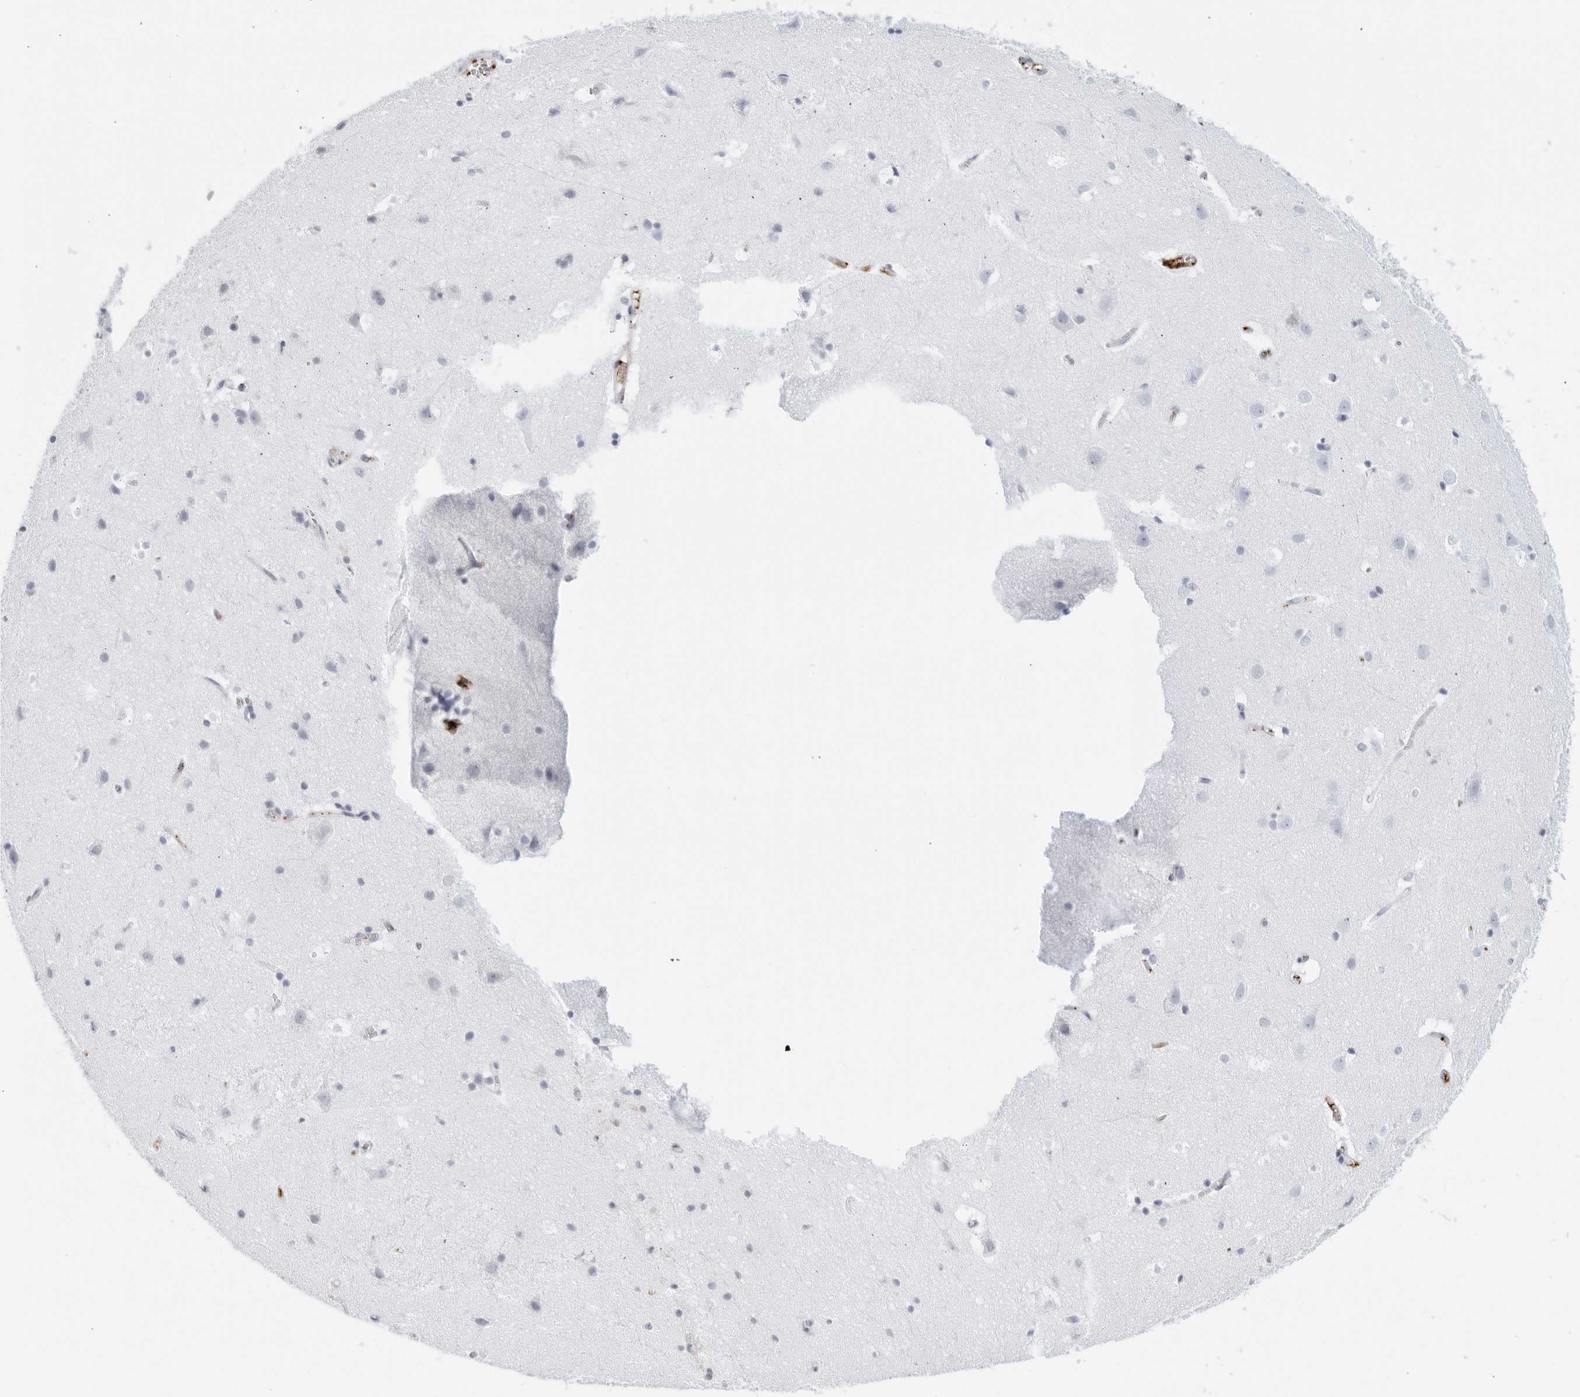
{"staining": {"intensity": "negative", "quantity": "none", "location": "none"}, "tissue": "cerebral cortex", "cell_type": "Endothelial cells", "image_type": "normal", "snomed": [{"axis": "morphology", "description": "Normal tissue, NOS"}, {"axis": "topography", "description": "Cerebral cortex"}], "caption": "The micrograph reveals no staining of endothelial cells in unremarkable cerebral cortex. The staining is performed using DAB (3,3'-diaminobenzidine) brown chromogen with nuclei counter-stained in using hematoxylin.", "gene": "FGG", "patient": {"sex": "male", "age": 54}}